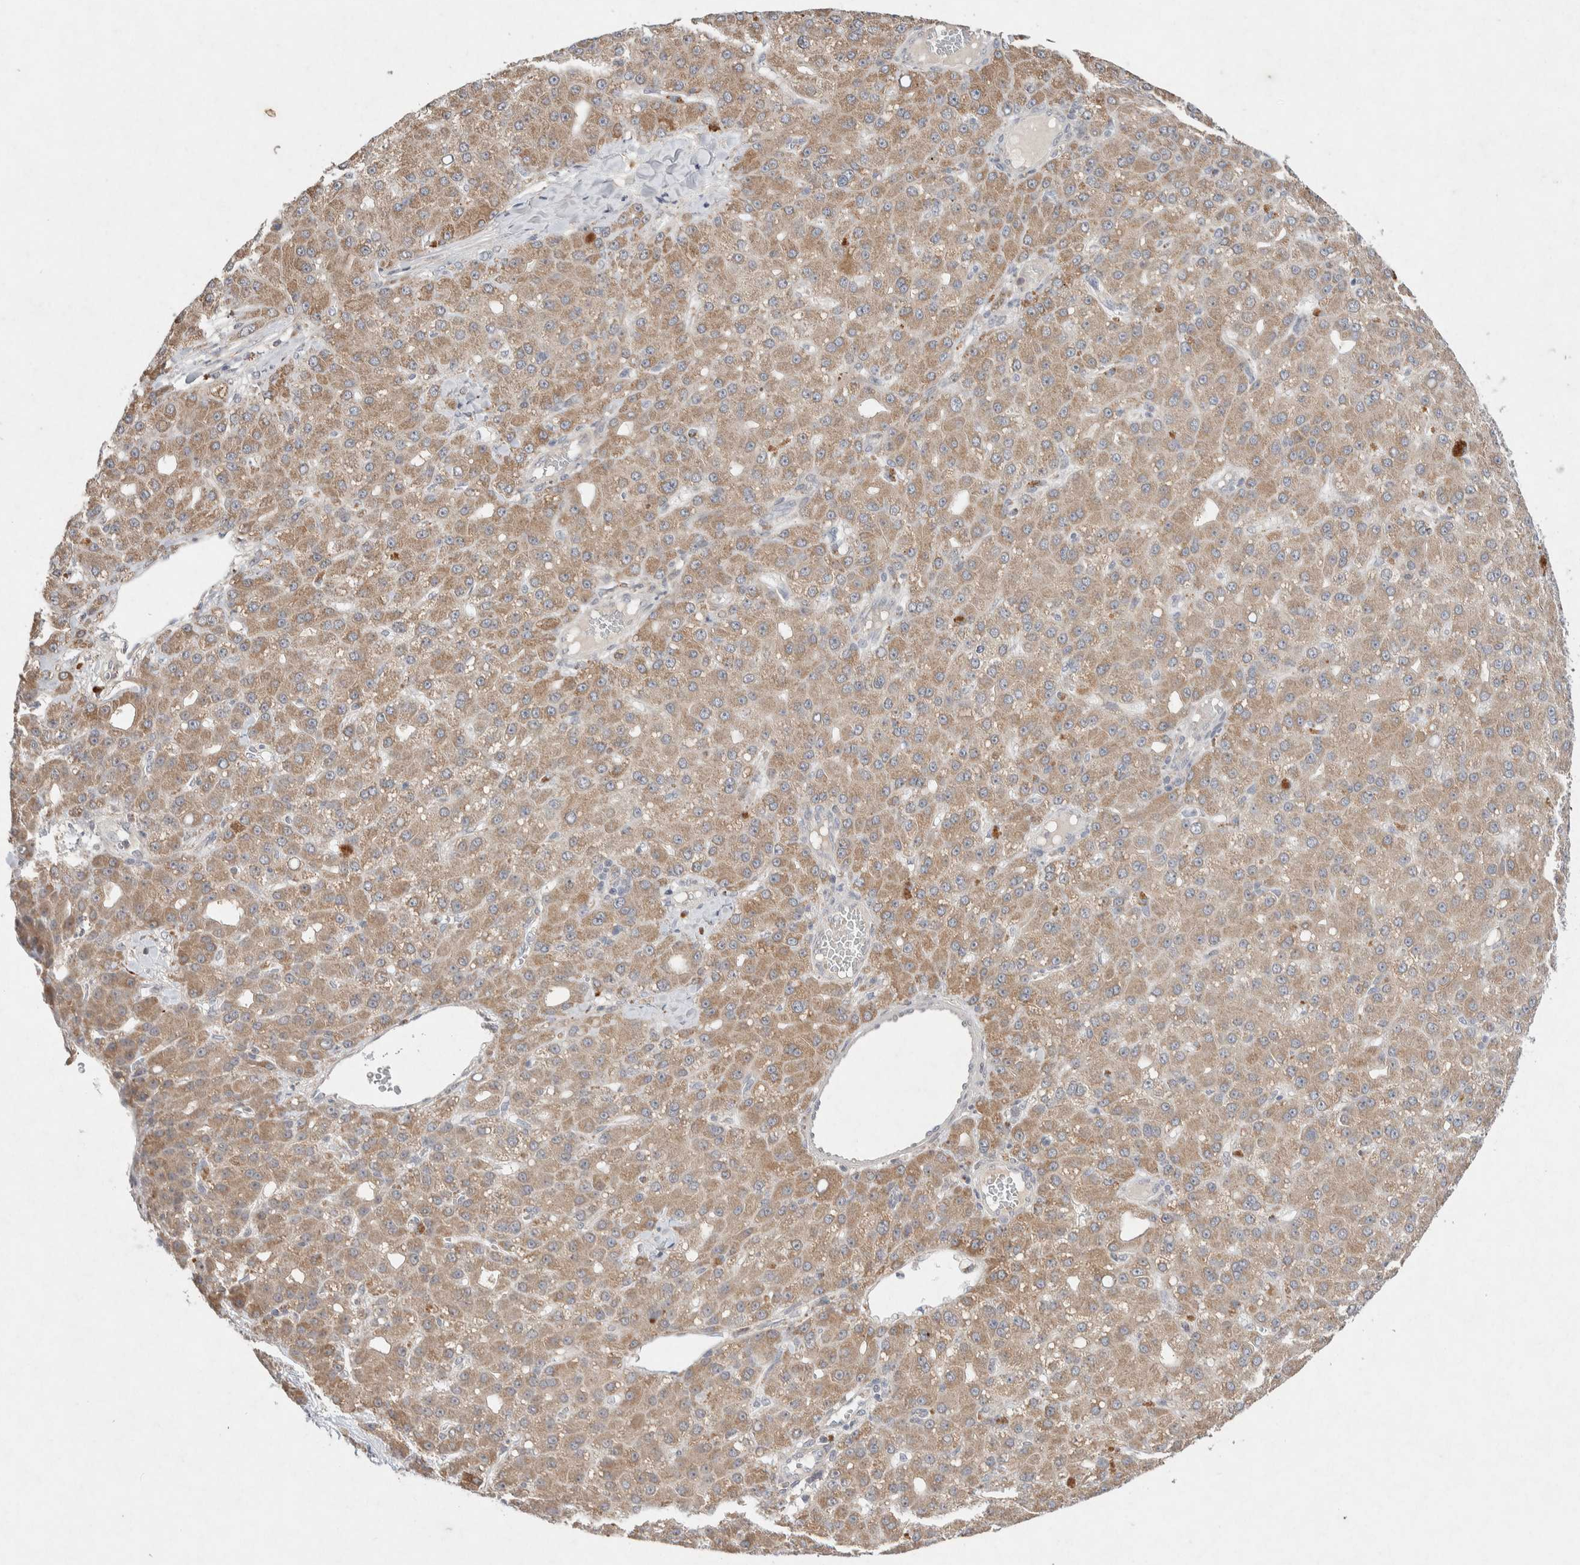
{"staining": {"intensity": "moderate", "quantity": ">75%", "location": "cytoplasmic/membranous"}, "tissue": "liver cancer", "cell_type": "Tumor cells", "image_type": "cancer", "snomed": [{"axis": "morphology", "description": "Carcinoma, Hepatocellular, NOS"}, {"axis": "topography", "description": "Liver"}], "caption": "Immunohistochemical staining of liver cancer demonstrates medium levels of moderate cytoplasmic/membranous expression in about >75% of tumor cells. (DAB IHC, brown staining for protein, blue staining for nuclei).", "gene": "CMTM4", "patient": {"sex": "male", "age": 67}}